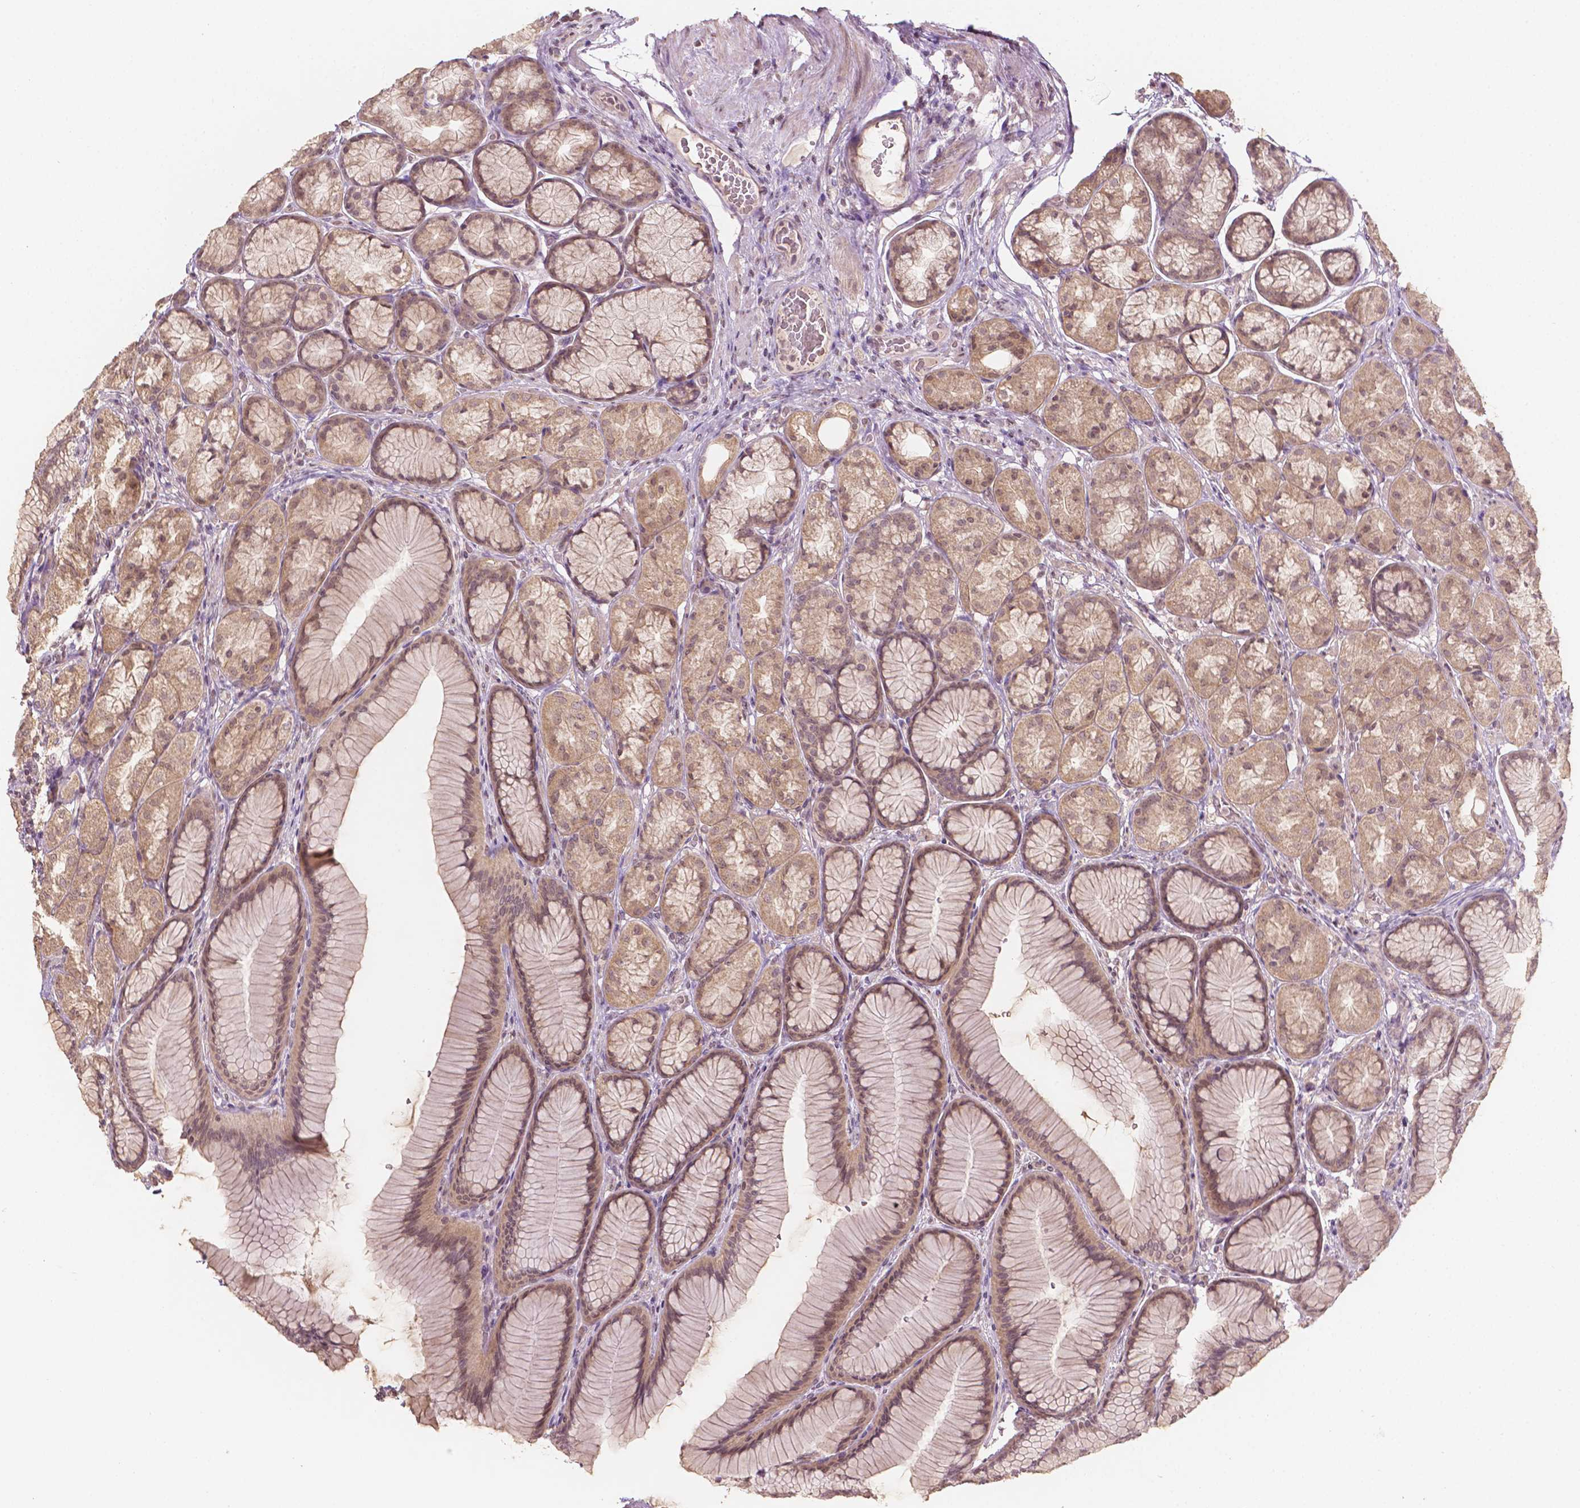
{"staining": {"intensity": "weak", "quantity": ">75%", "location": "cytoplasmic/membranous"}, "tissue": "stomach", "cell_type": "Glandular cells", "image_type": "normal", "snomed": [{"axis": "morphology", "description": "Normal tissue, NOS"}, {"axis": "morphology", "description": "Adenocarcinoma, NOS"}, {"axis": "morphology", "description": "Adenocarcinoma, High grade"}, {"axis": "topography", "description": "Stomach, upper"}, {"axis": "topography", "description": "Stomach"}], "caption": "Normal stomach shows weak cytoplasmic/membranous positivity in about >75% of glandular cells.", "gene": "NOS1AP", "patient": {"sex": "female", "age": 65}}